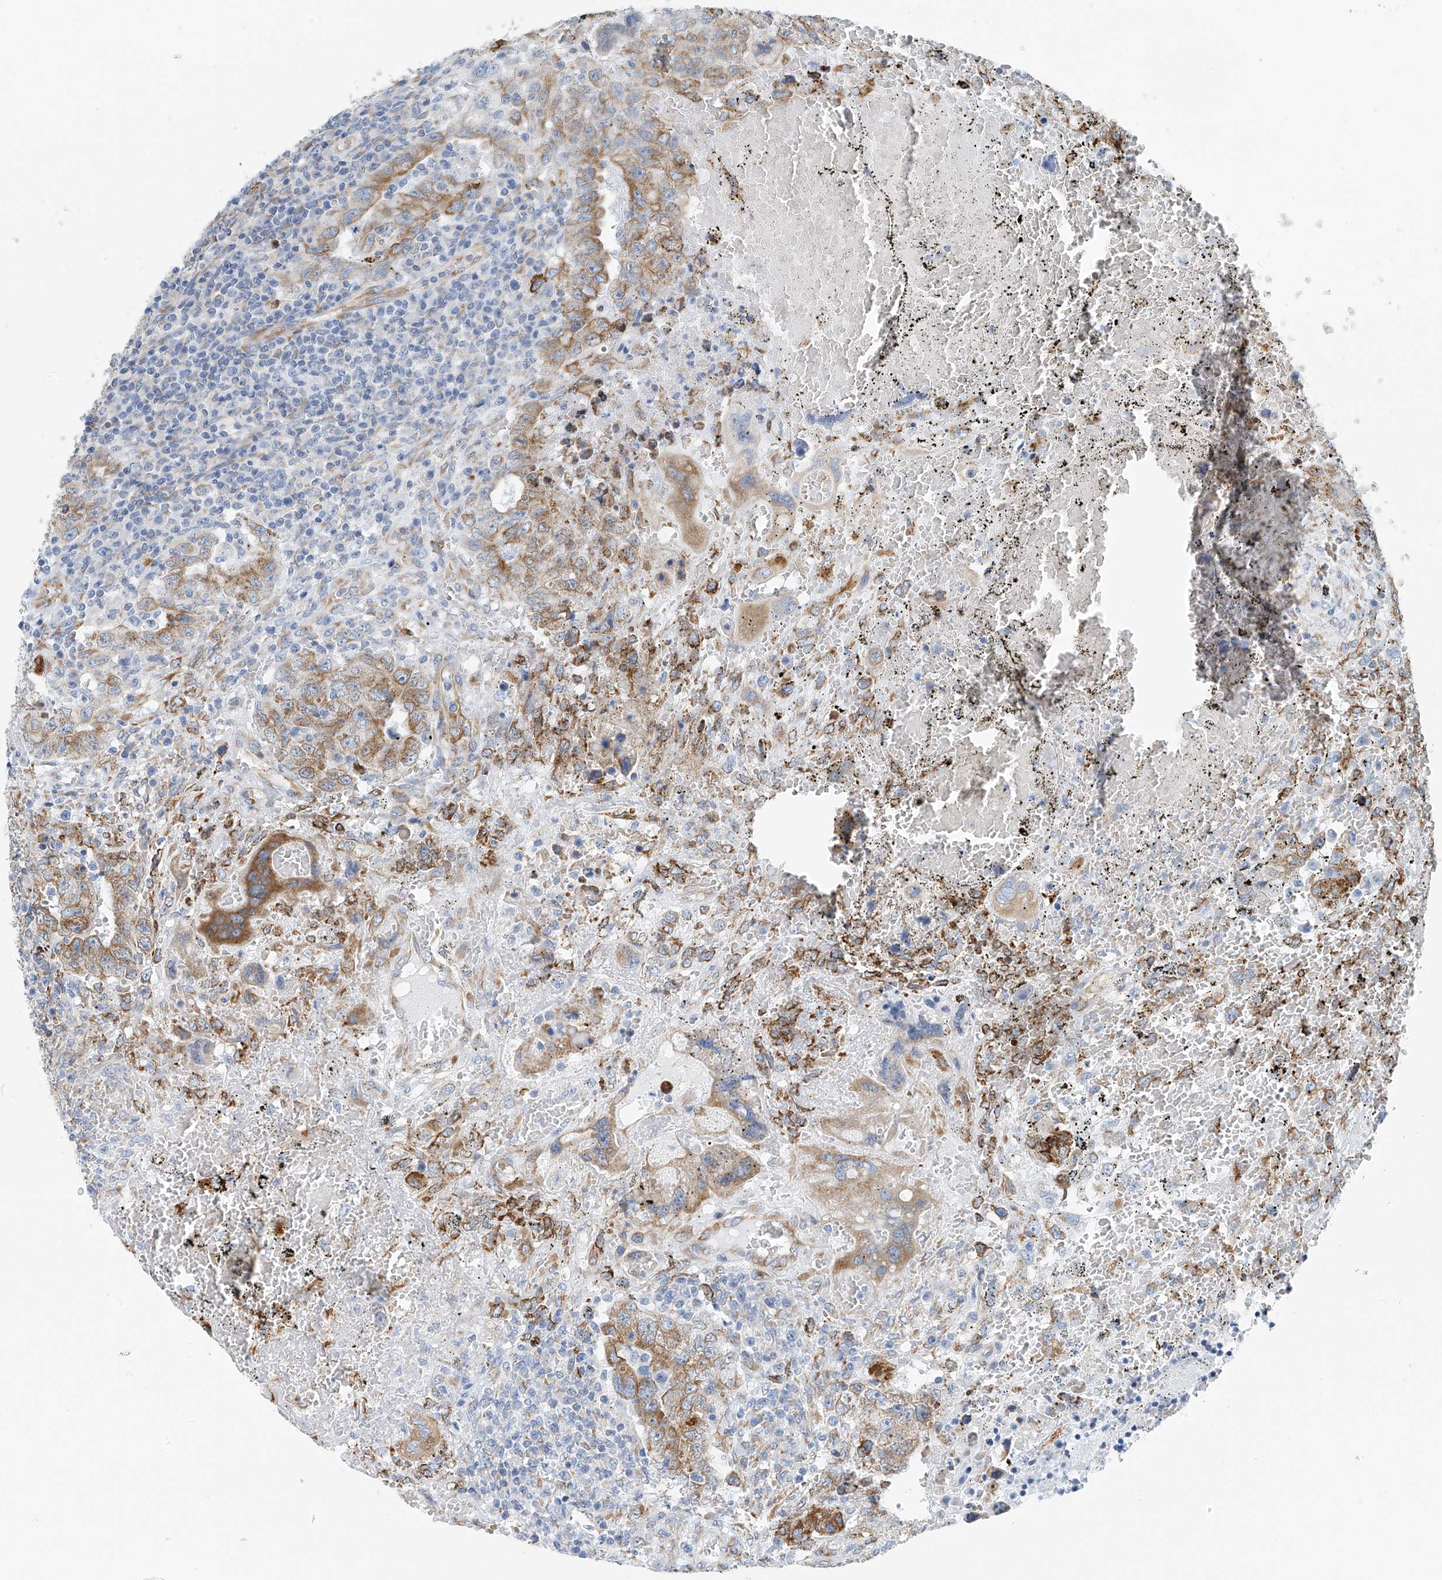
{"staining": {"intensity": "moderate", "quantity": ">75%", "location": "cytoplasmic/membranous"}, "tissue": "testis cancer", "cell_type": "Tumor cells", "image_type": "cancer", "snomed": [{"axis": "morphology", "description": "Carcinoma, Embryonal, NOS"}, {"axis": "topography", "description": "Testis"}], "caption": "A micrograph of human testis cancer (embryonal carcinoma) stained for a protein demonstrates moderate cytoplasmic/membranous brown staining in tumor cells.", "gene": "RCN2", "patient": {"sex": "male", "age": 26}}